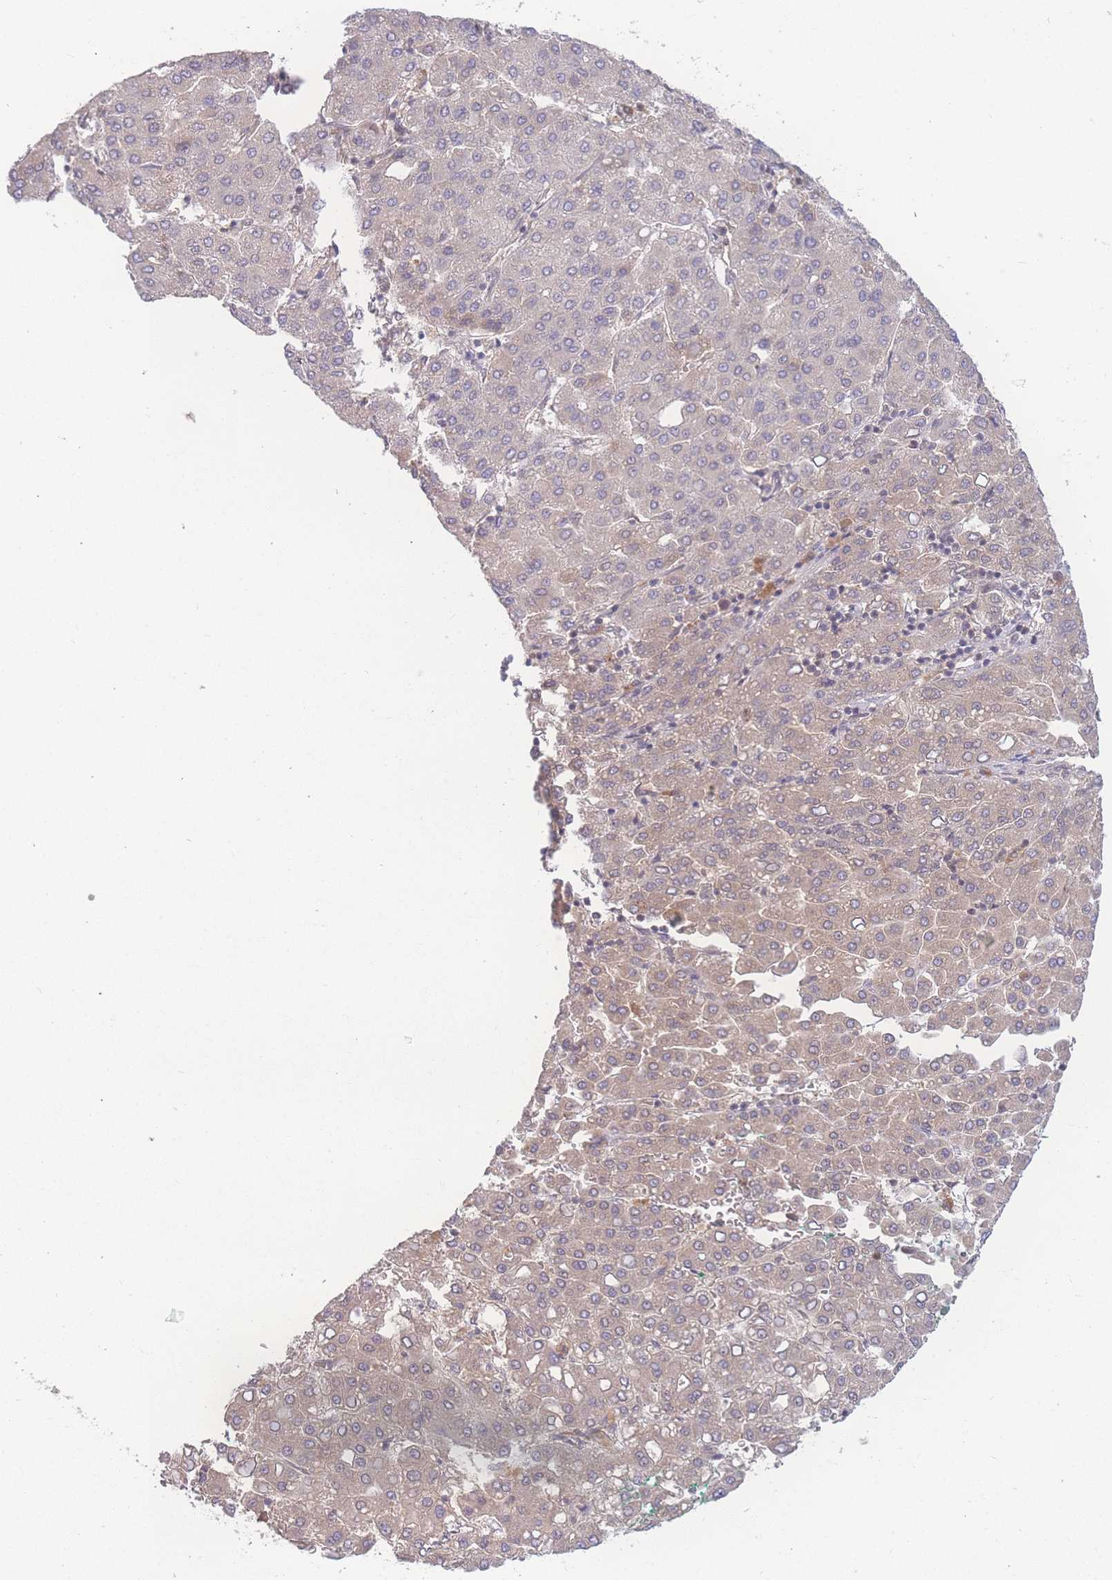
{"staining": {"intensity": "weak", "quantity": "<25%", "location": "cytoplasmic/membranous"}, "tissue": "liver cancer", "cell_type": "Tumor cells", "image_type": "cancer", "snomed": [{"axis": "morphology", "description": "Carcinoma, Hepatocellular, NOS"}, {"axis": "topography", "description": "Liver"}], "caption": "The immunohistochemistry histopathology image has no significant staining in tumor cells of liver cancer (hepatocellular carcinoma) tissue.", "gene": "RAVER1", "patient": {"sex": "male", "age": 65}}